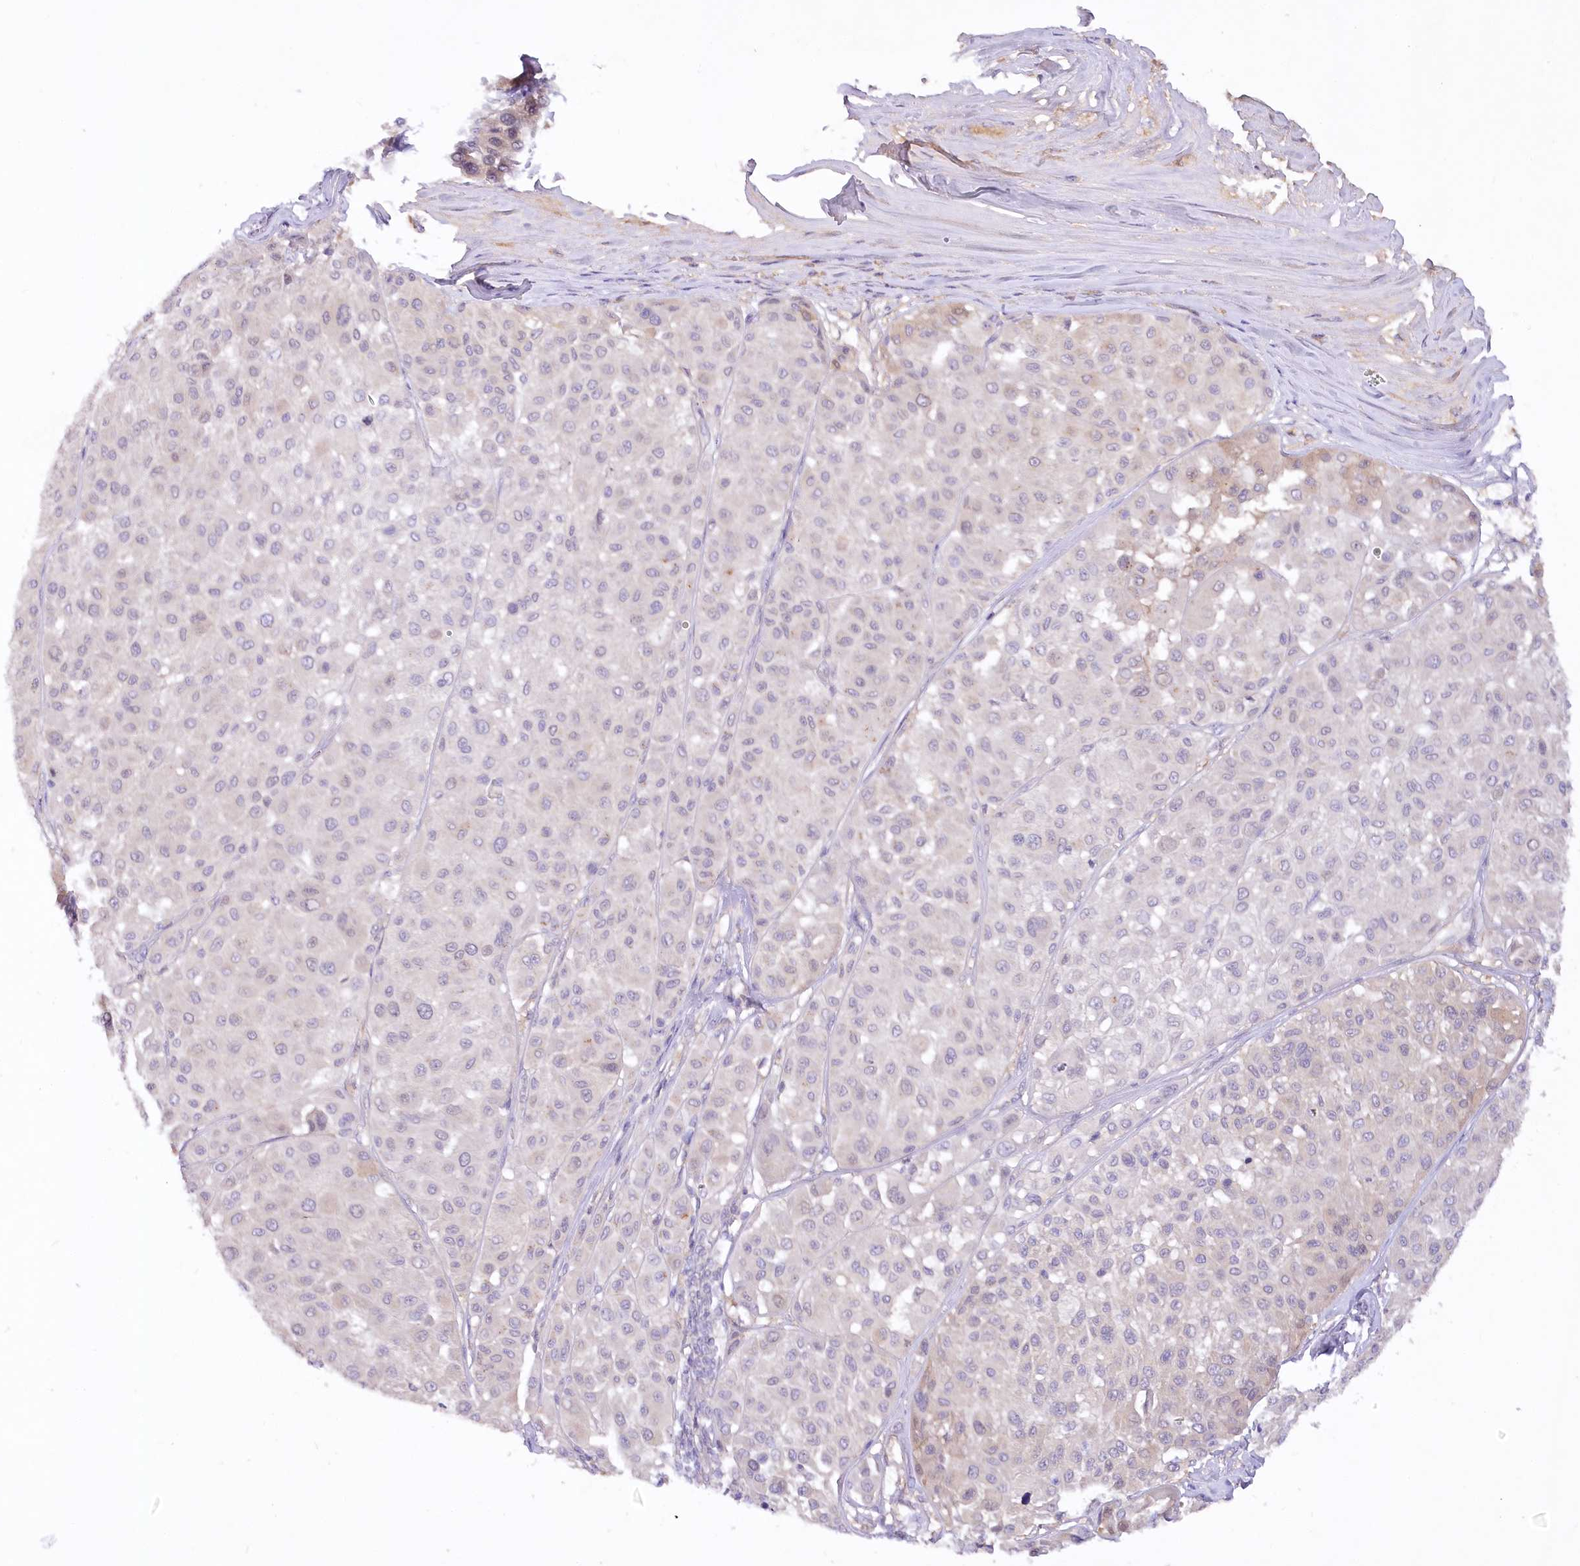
{"staining": {"intensity": "negative", "quantity": "none", "location": "none"}, "tissue": "melanoma", "cell_type": "Tumor cells", "image_type": "cancer", "snomed": [{"axis": "morphology", "description": "Malignant melanoma, Metastatic site"}, {"axis": "topography", "description": "Soft tissue"}], "caption": "Immunohistochemistry (IHC) histopathology image of neoplastic tissue: human malignant melanoma (metastatic site) stained with DAB (3,3'-diaminobenzidine) exhibits no significant protein positivity in tumor cells.", "gene": "EFHC2", "patient": {"sex": "male", "age": 41}}